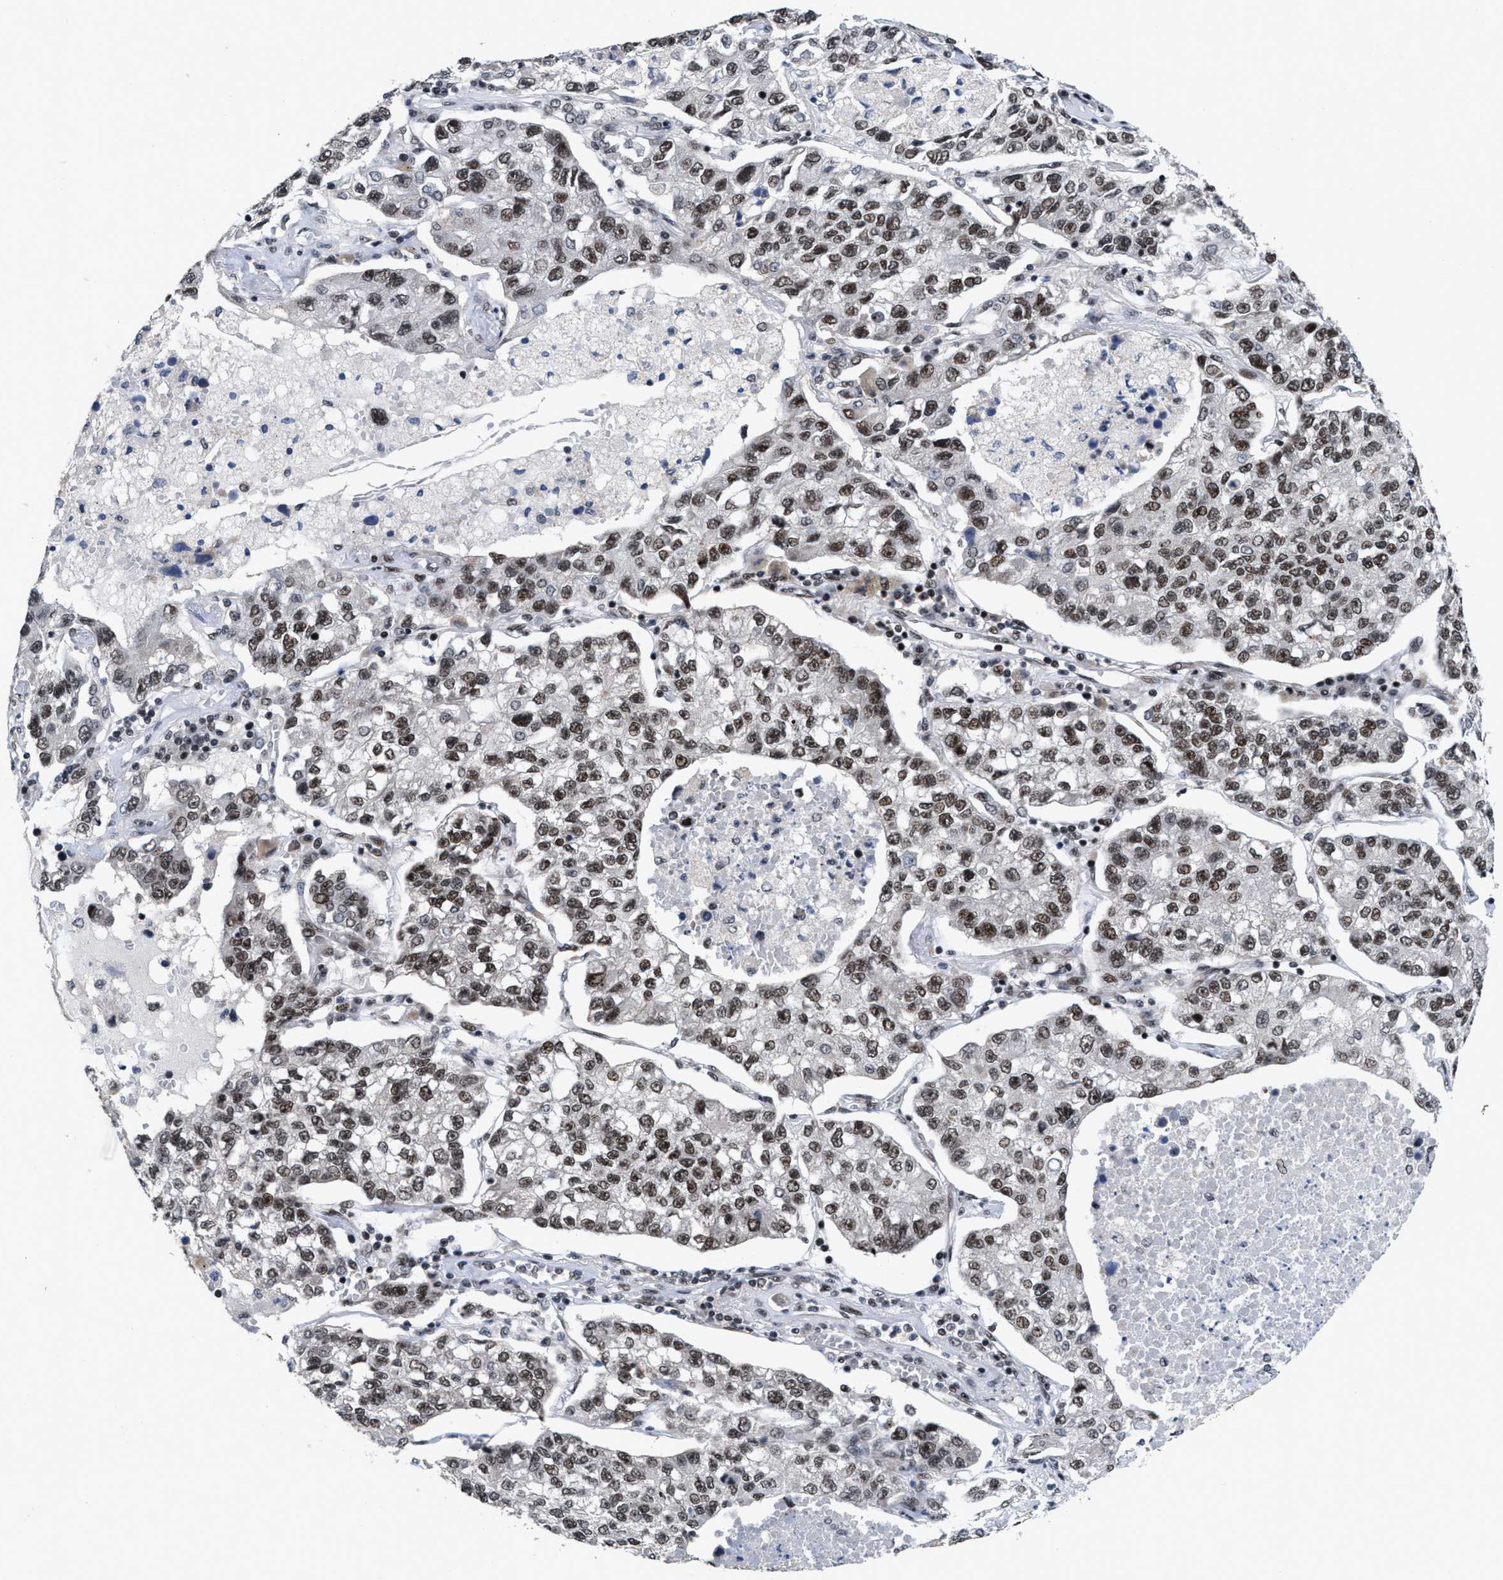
{"staining": {"intensity": "moderate", "quantity": ">75%", "location": "nuclear"}, "tissue": "lung cancer", "cell_type": "Tumor cells", "image_type": "cancer", "snomed": [{"axis": "morphology", "description": "Adenocarcinoma, NOS"}, {"axis": "topography", "description": "Lung"}], "caption": "Immunohistochemistry (IHC) micrograph of human adenocarcinoma (lung) stained for a protein (brown), which reveals medium levels of moderate nuclear expression in approximately >75% of tumor cells.", "gene": "WIZ", "patient": {"sex": "male", "age": 49}}